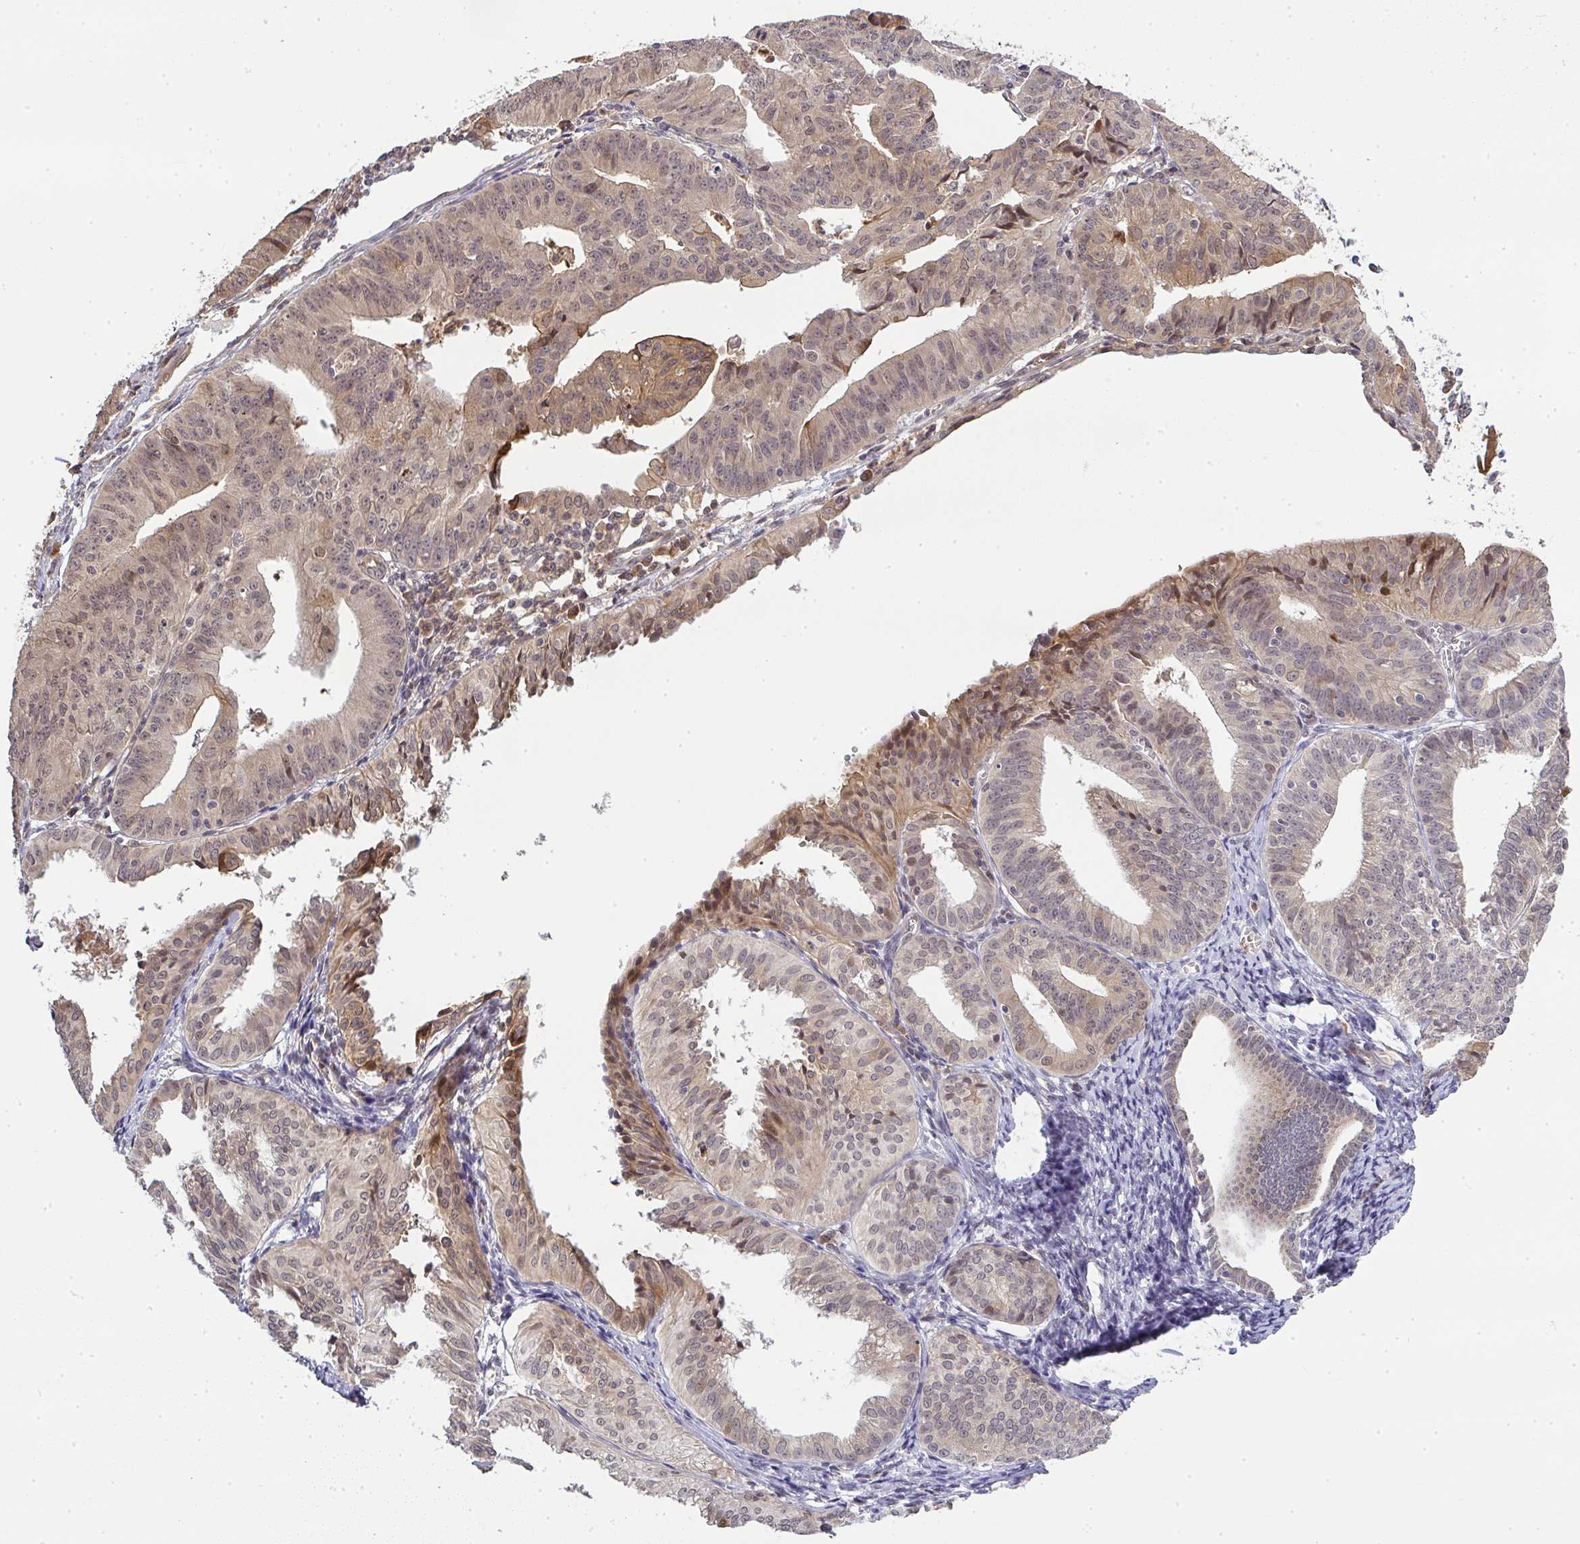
{"staining": {"intensity": "weak", "quantity": "25%-75%", "location": "cytoplasmic/membranous"}, "tissue": "endometrial cancer", "cell_type": "Tumor cells", "image_type": "cancer", "snomed": [{"axis": "morphology", "description": "Adenocarcinoma, NOS"}, {"axis": "topography", "description": "Endometrium"}], "caption": "Immunohistochemistry (IHC) (DAB) staining of human endometrial cancer (adenocarcinoma) shows weak cytoplasmic/membranous protein positivity in about 25%-75% of tumor cells.", "gene": "FAM153A", "patient": {"sex": "female", "age": 56}}